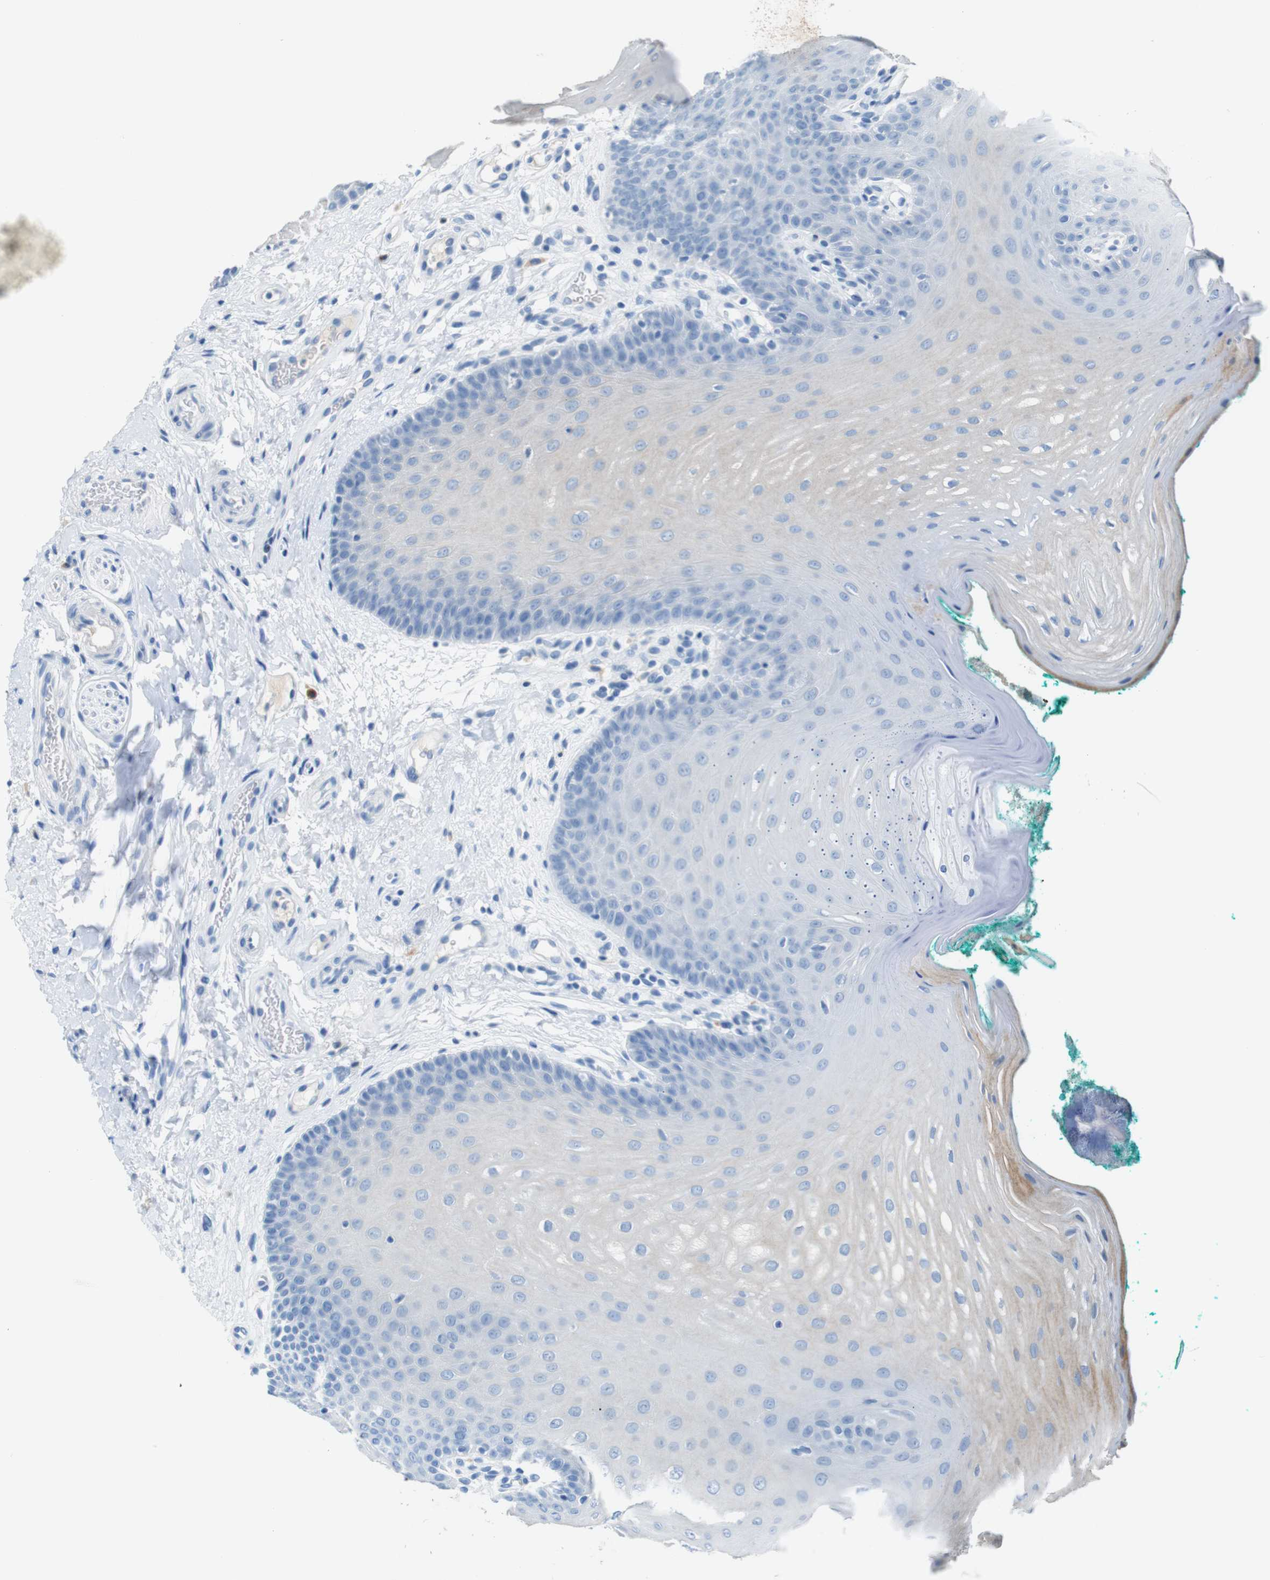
{"staining": {"intensity": "weak", "quantity": "<25%", "location": "cytoplasmic/membranous"}, "tissue": "oral mucosa", "cell_type": "Squamous epithelial cells", "image_type": "normal", "snomed": [{"axis": "morphology", "description": "Normal tissue, NOS"}, {"axis": "topography", "description": "Skeletal muscle"}, {"axis": "topography", "description": "Oral tissue"}], "caption": "Immunohistochemistry (IHC) photomicrograph of normal oral mucosa: human oral mucosa stained with DAB (3,3'-diaminobenzidine) reveals no significant protein expression in squamous epithelial cells.", "gene": "SLC2A8", "patient": {"sex": "male", "age": 58}}